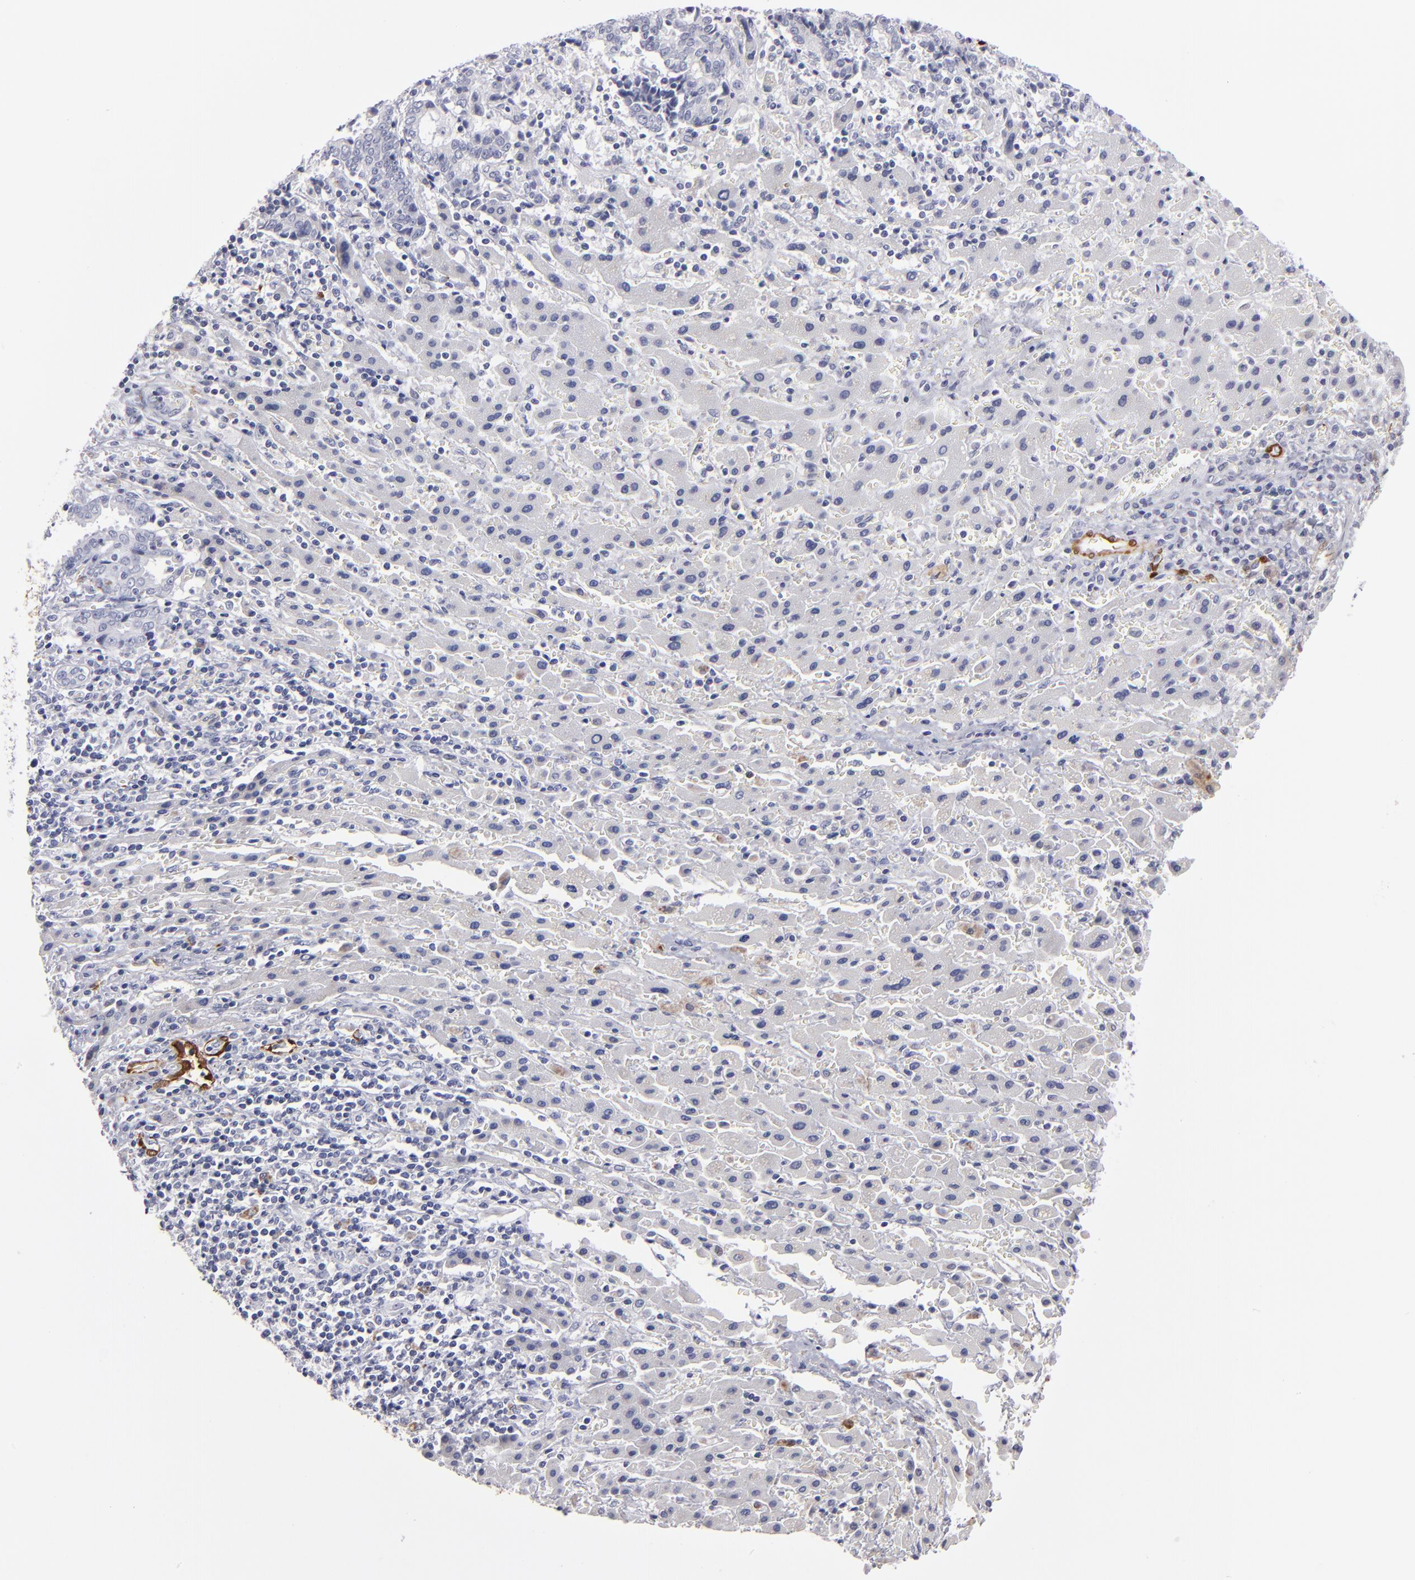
{"staining": {"intensity": "negative", "quantity": "none", "location": "none"}, "tissue": "liver cancer", "cell_type": "Tumor cells", "image_type": "cancer", "snomed": [{"axis": "morphology", "description": "Cholangiocarcinoma"}, {"axis": "topography", "description": "Liver"}], "caption": "There is no significant staining in tumor cells of liver cancer.", "gene": "FABP4", "patient": {"sex": "male", "age": 57}}